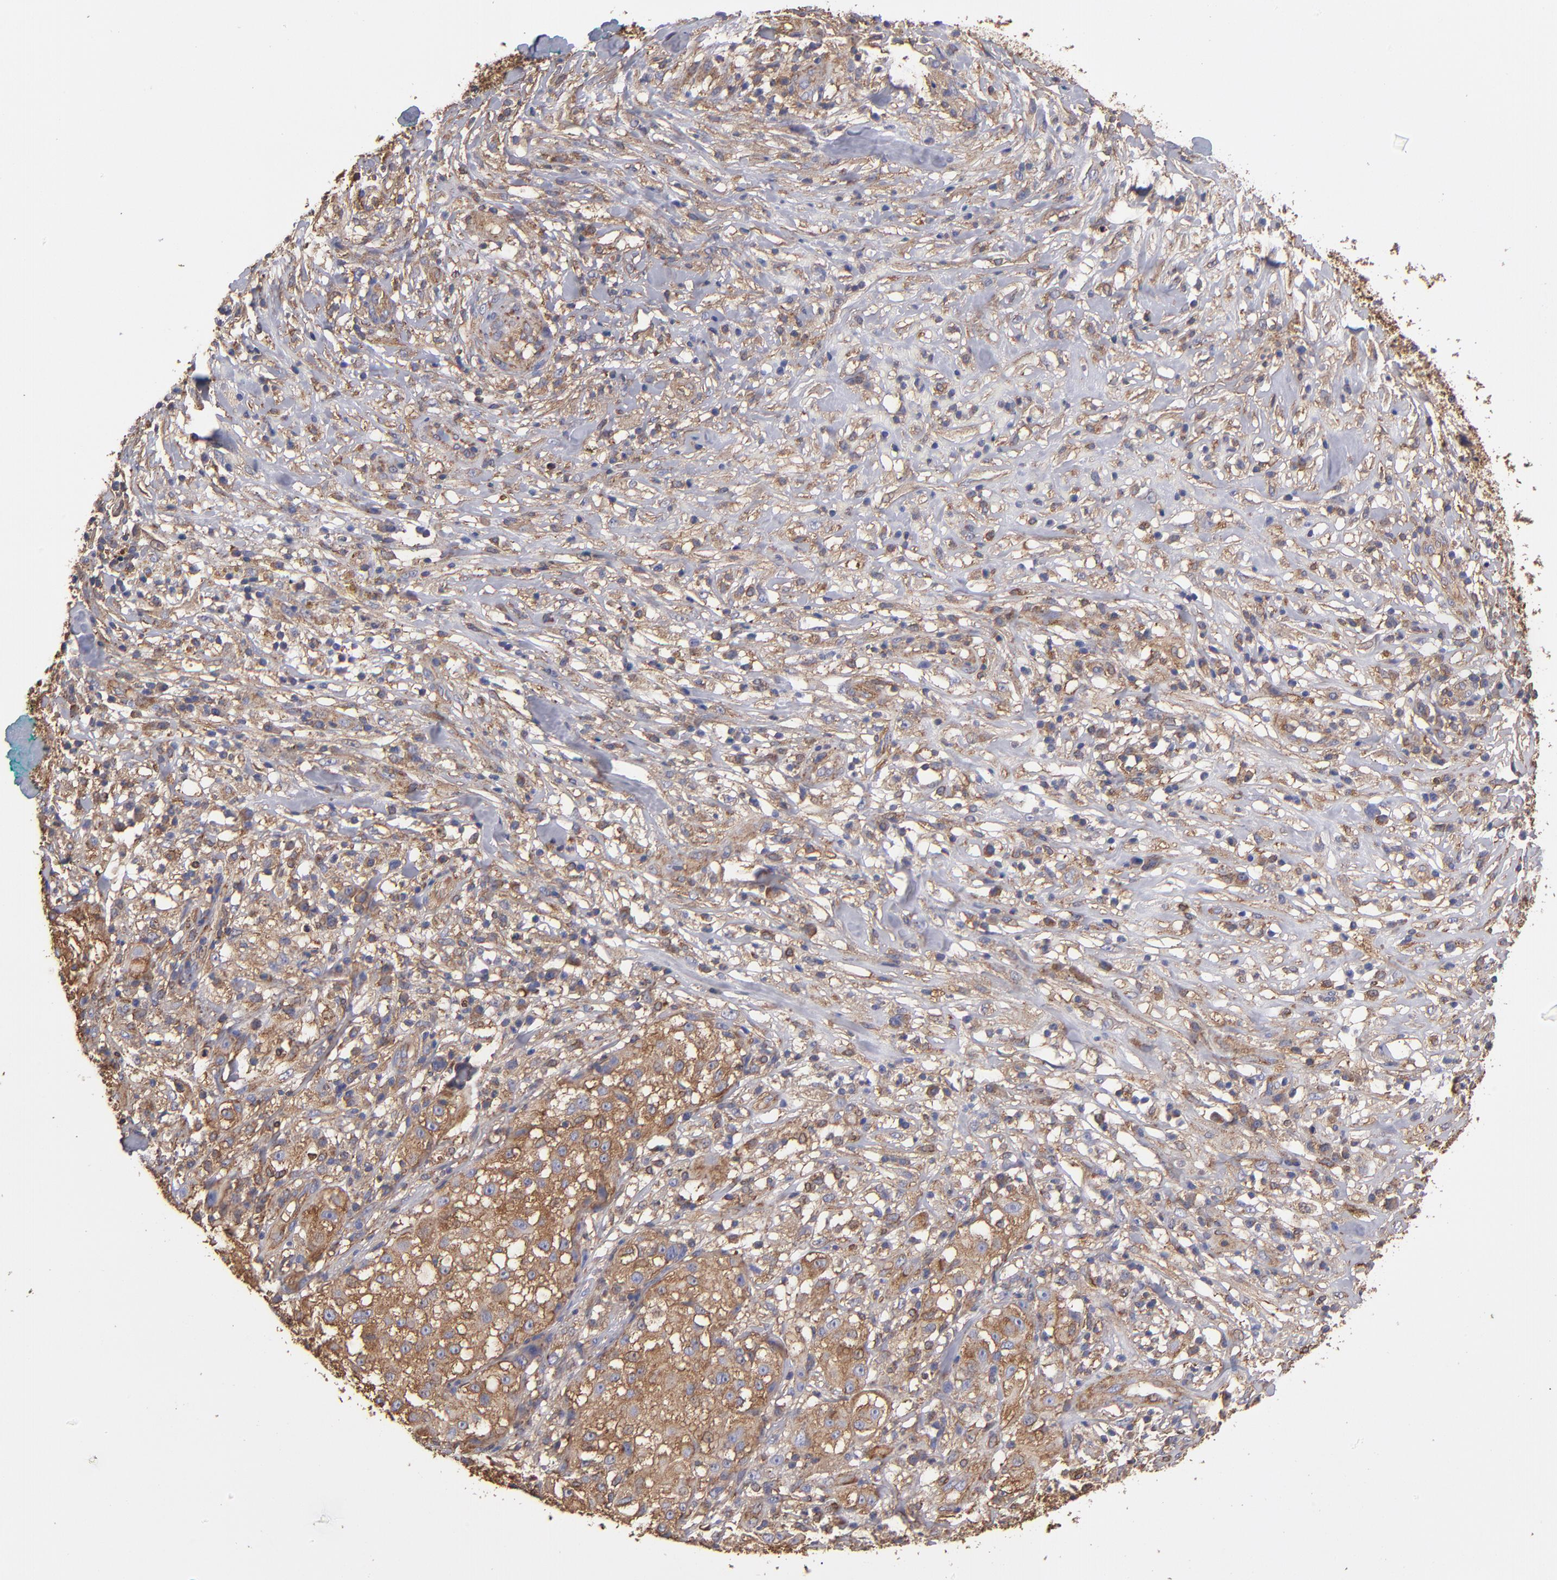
{"staining": {"intensity": "moderate", "quantity": ">75%", "location": "cytoplasmic/membranous"}, "tissue": "melanoma", "cell_type": "Tumor cells", "image_type": "cancer", "snomed": [{"axis": "morphology", "description": "Necrosis, NOS"}, {"axis": "morphology", "description": "Malignant melanoma, NOS"}, {"axis": "topography", "description": "Skin"}], "caption": "Immunohistochemical staining of human melanoma shows moderate cytoplasmic/membranous protein positivity in about >75% of tumor cells.", "gene": "MVP", "patient": {"sex": "female", "age": 87}}